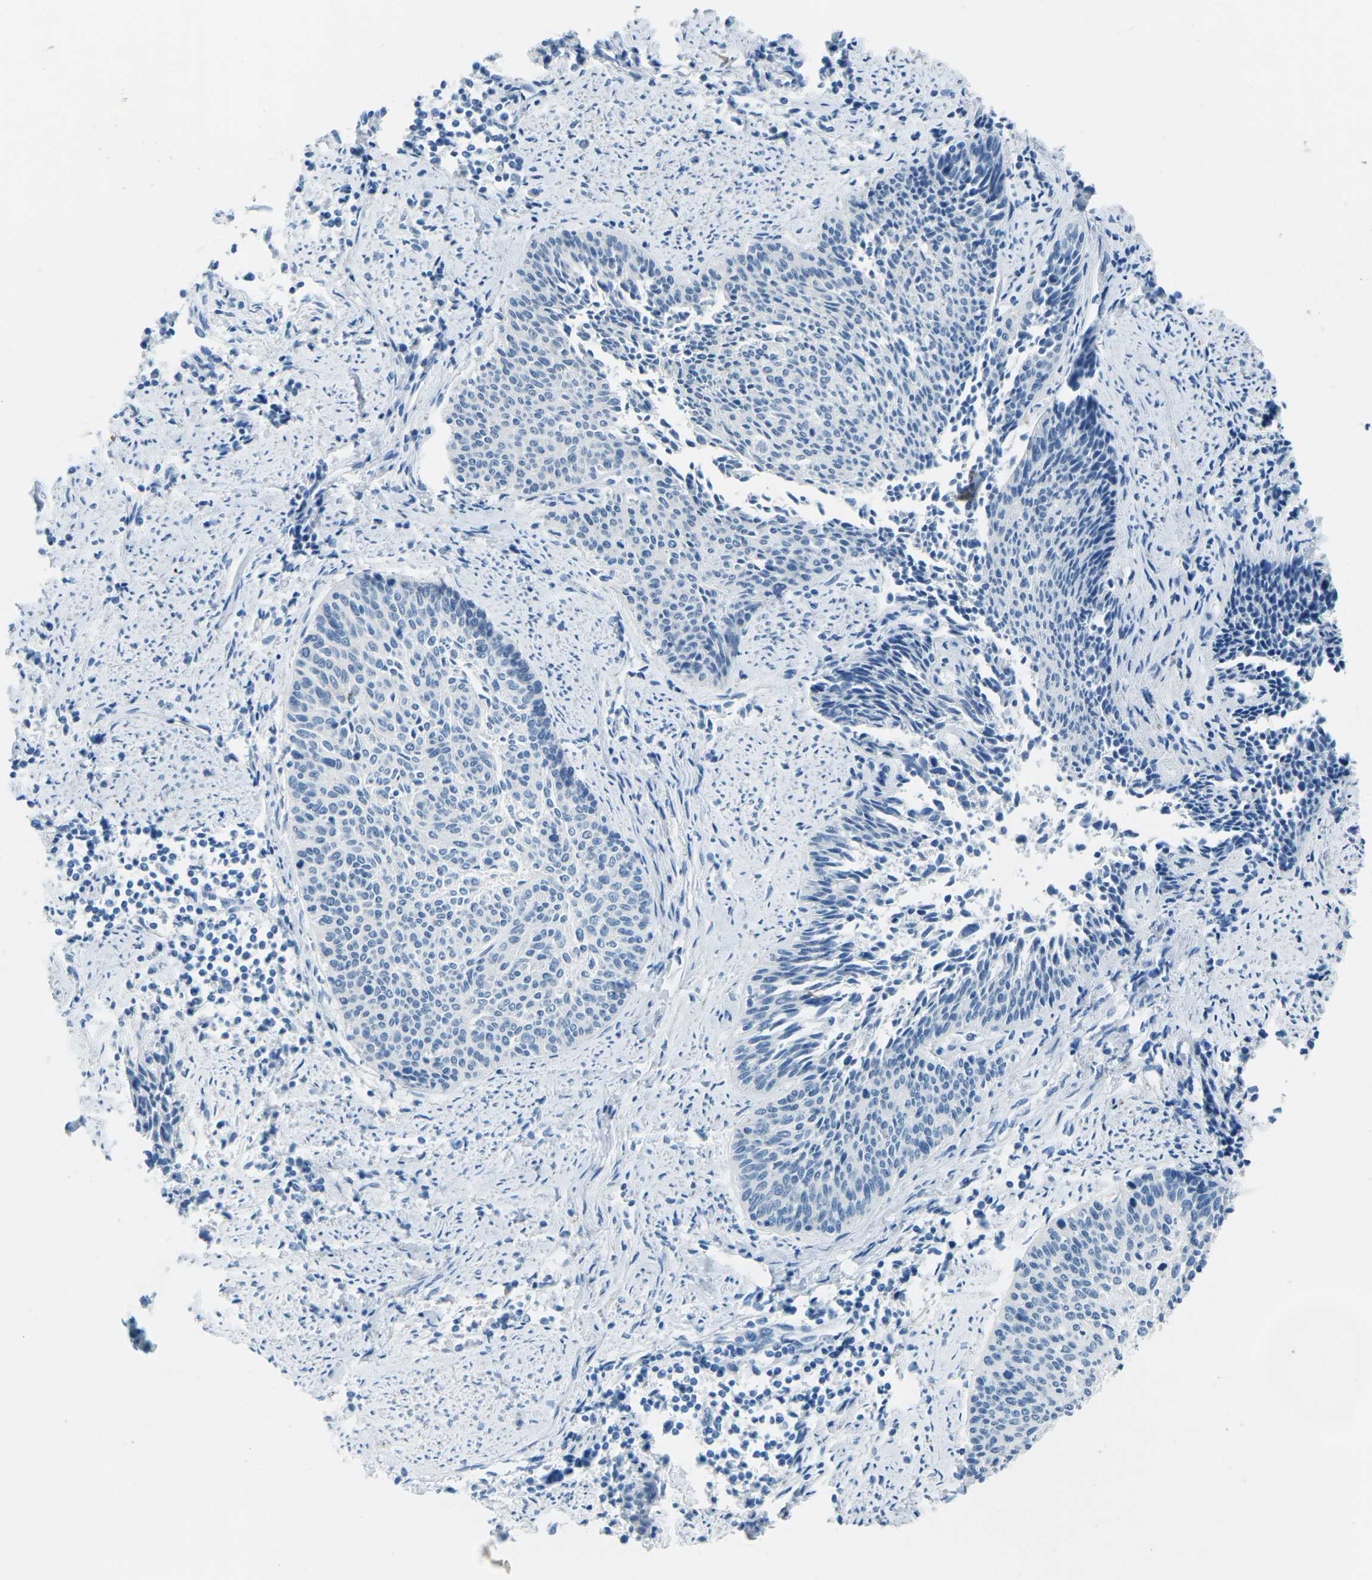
{"staining": {"intensity": "negative", "quantity": "none", "location": "none"}, "tissue": "cervical cancer", "cell_type": "Tumor cells", "image_type": "cancer", "snomed": [{"axis": "morphology", "description": "Squamous cell carcinoma, NOS"}, {"axis": "topography", "description": "Cervix"}], "caption": "Protein analysis of cervical squamous cell carcinoma shows no significant expression in tumor cells. (Brightfield microscopy of DAB (3,3'-diaminobenzidine) immunohistochemistry (IHC) at high magnification).", "gene": "MYH8", "patient": {"sex": "female", "age": 55}}